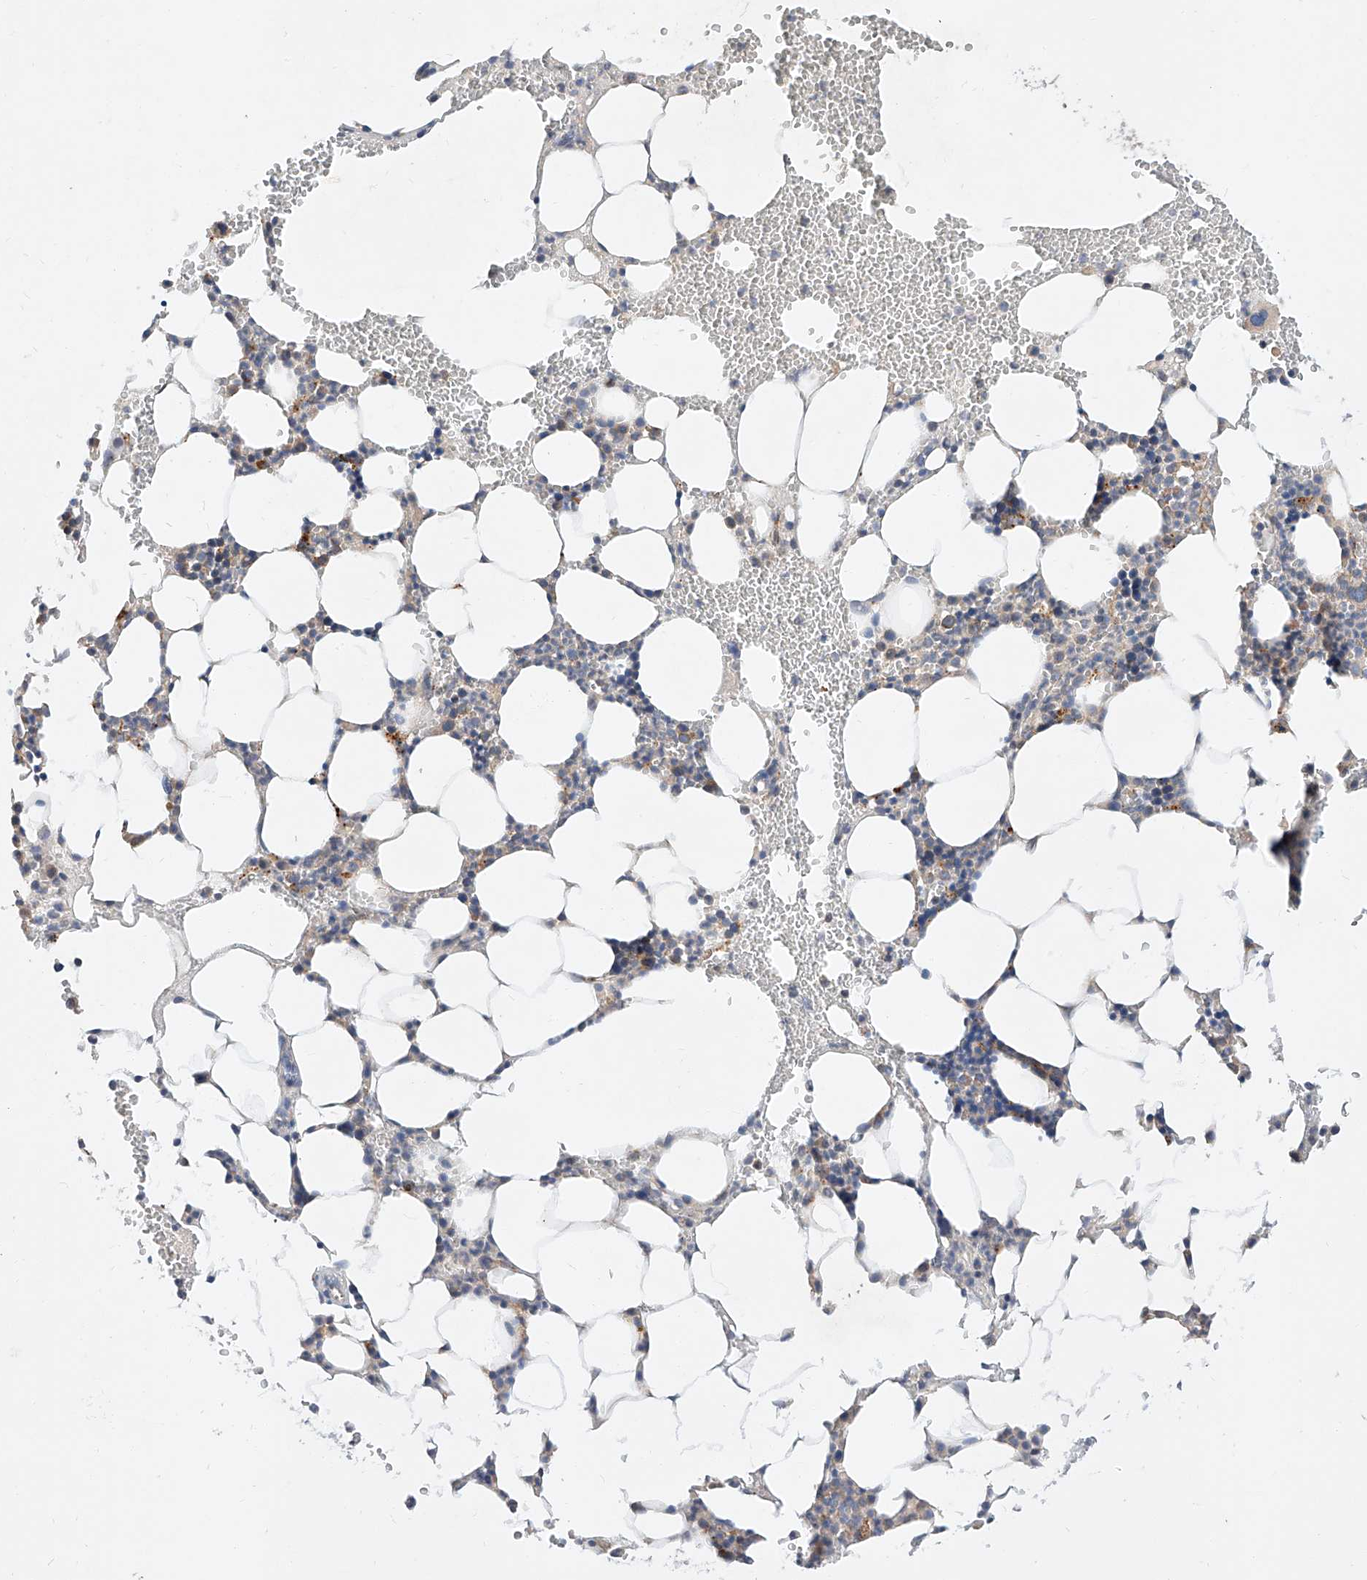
{"staining": {"intensity": "moderate", "quantity": "<25%", "location": "cytoplasmic/membranous"}, "tissue": "bone marrow", "cell_type": "Hematopoietic cells", "image_type": "normal", "snomed": [{"axis": "morphology", "description": "Normal tissue, NOS"}, {"axis": "morphology", "description": "Inflammation, NOS"}, {"axis": "topography", "description": "Bone marrow"}], "caption": "Immunohistochemistry (DAB) staining of normal bone marrow displays moderate cytoplasmic/membranous protein positivity in about <25% of hematopoietic cells. (brown staining indicates protein expression, while blue staining denotes nuclei).", "gene": "DIRAS3", "patient": {"sex": "female", "age": 78}}